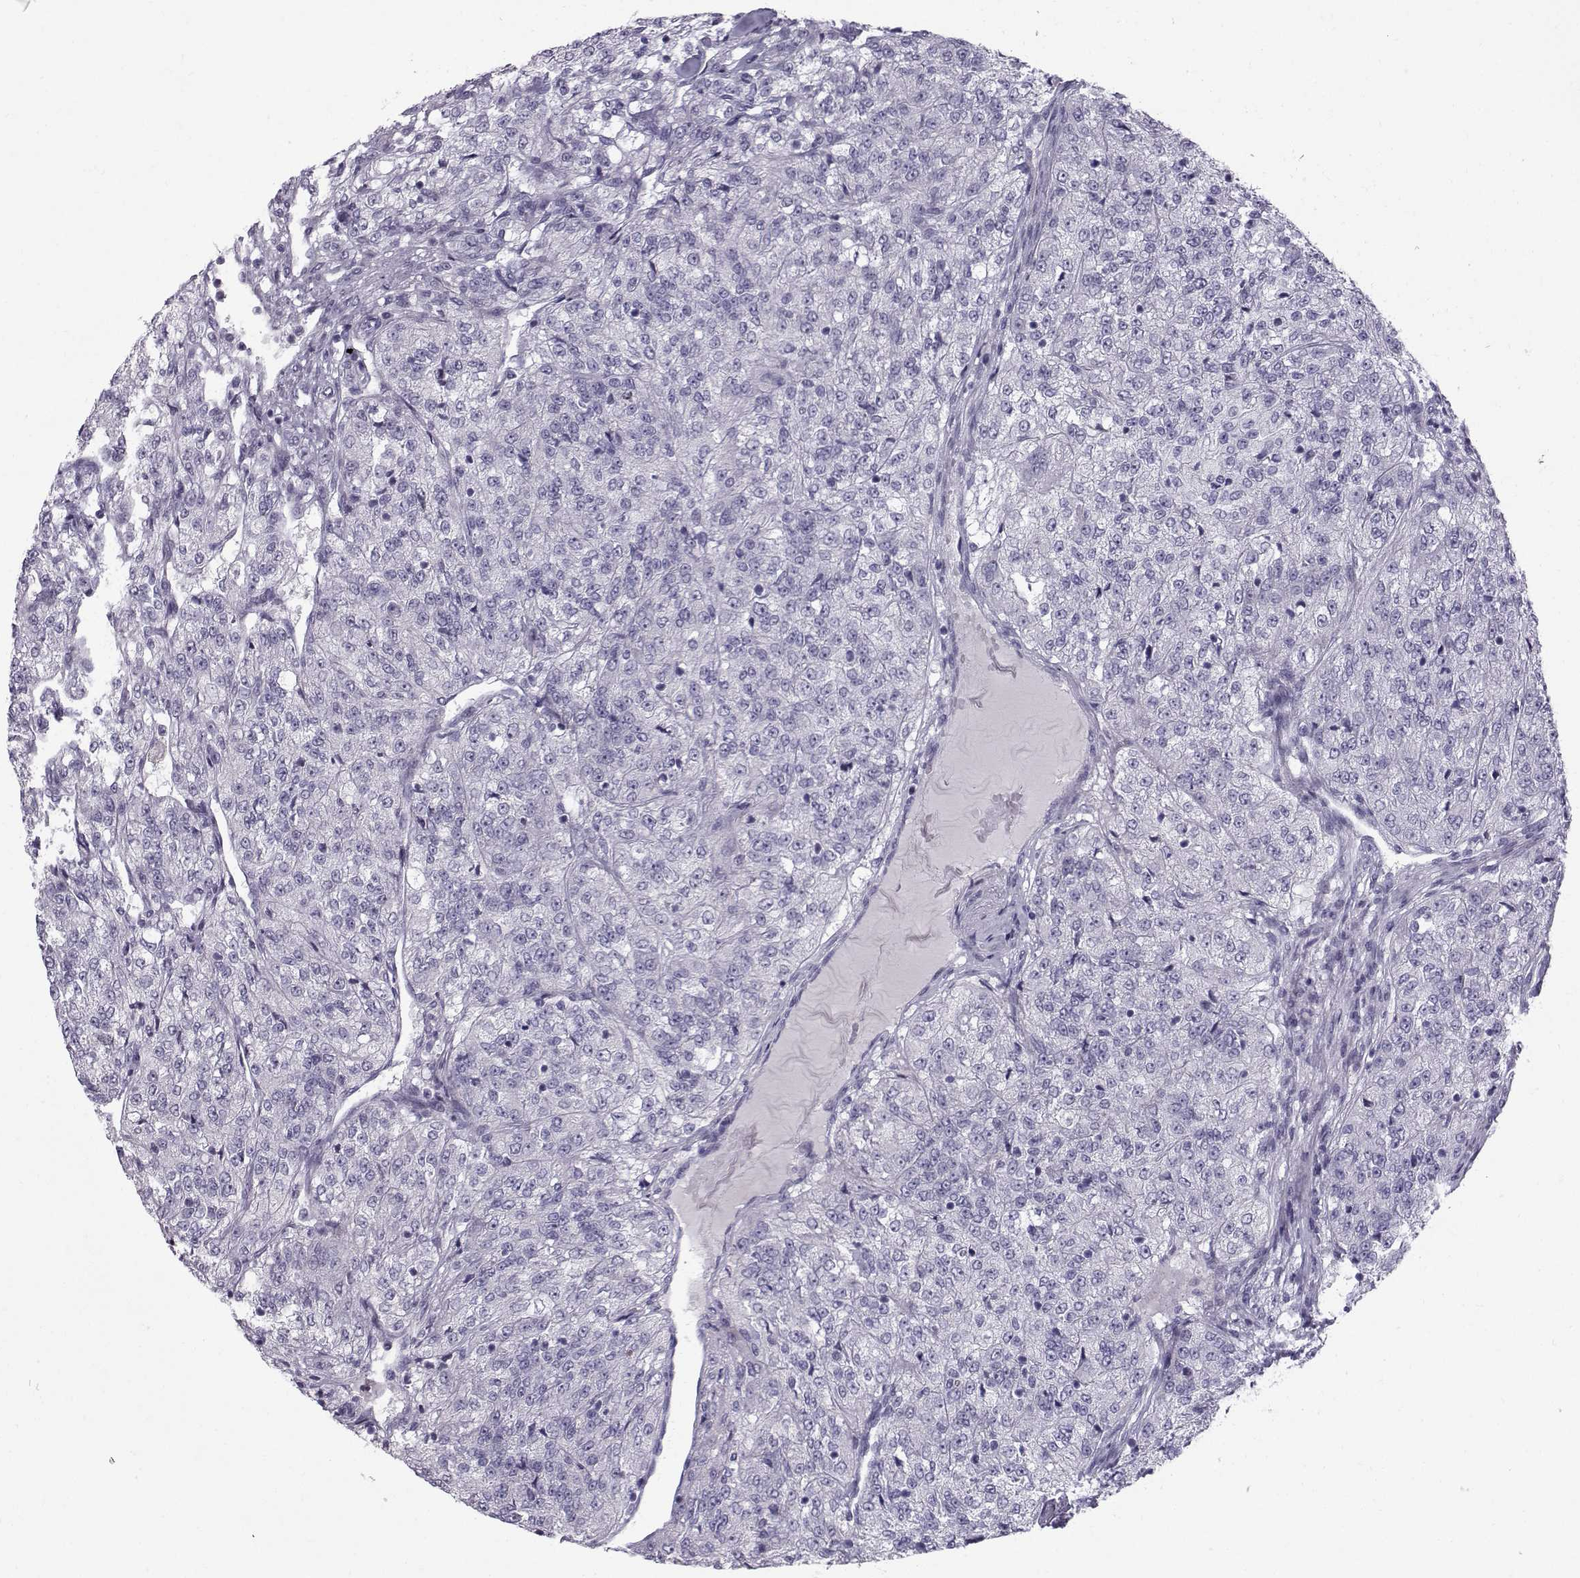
{"staining": {"intensity": "negative", "quantity": "none", "location": "none"}, "tissue": "renal cancer", "cell_type": "Tumor cells", "image_type": "cancer", "snomed": [{"axis": "morphology", "description": "Adenocarcinoma, NOS"}, {"axis": "topography", "description": "Kidney"}], "caption": "The photomicrograph demonstrates no staining of tumor cells in renal cancer (adenocarcinoma). (DAB IHC with hematoxylin counter stain).", "gene": "DMRT3", "patient": {"sex": "female", "age": 63}}